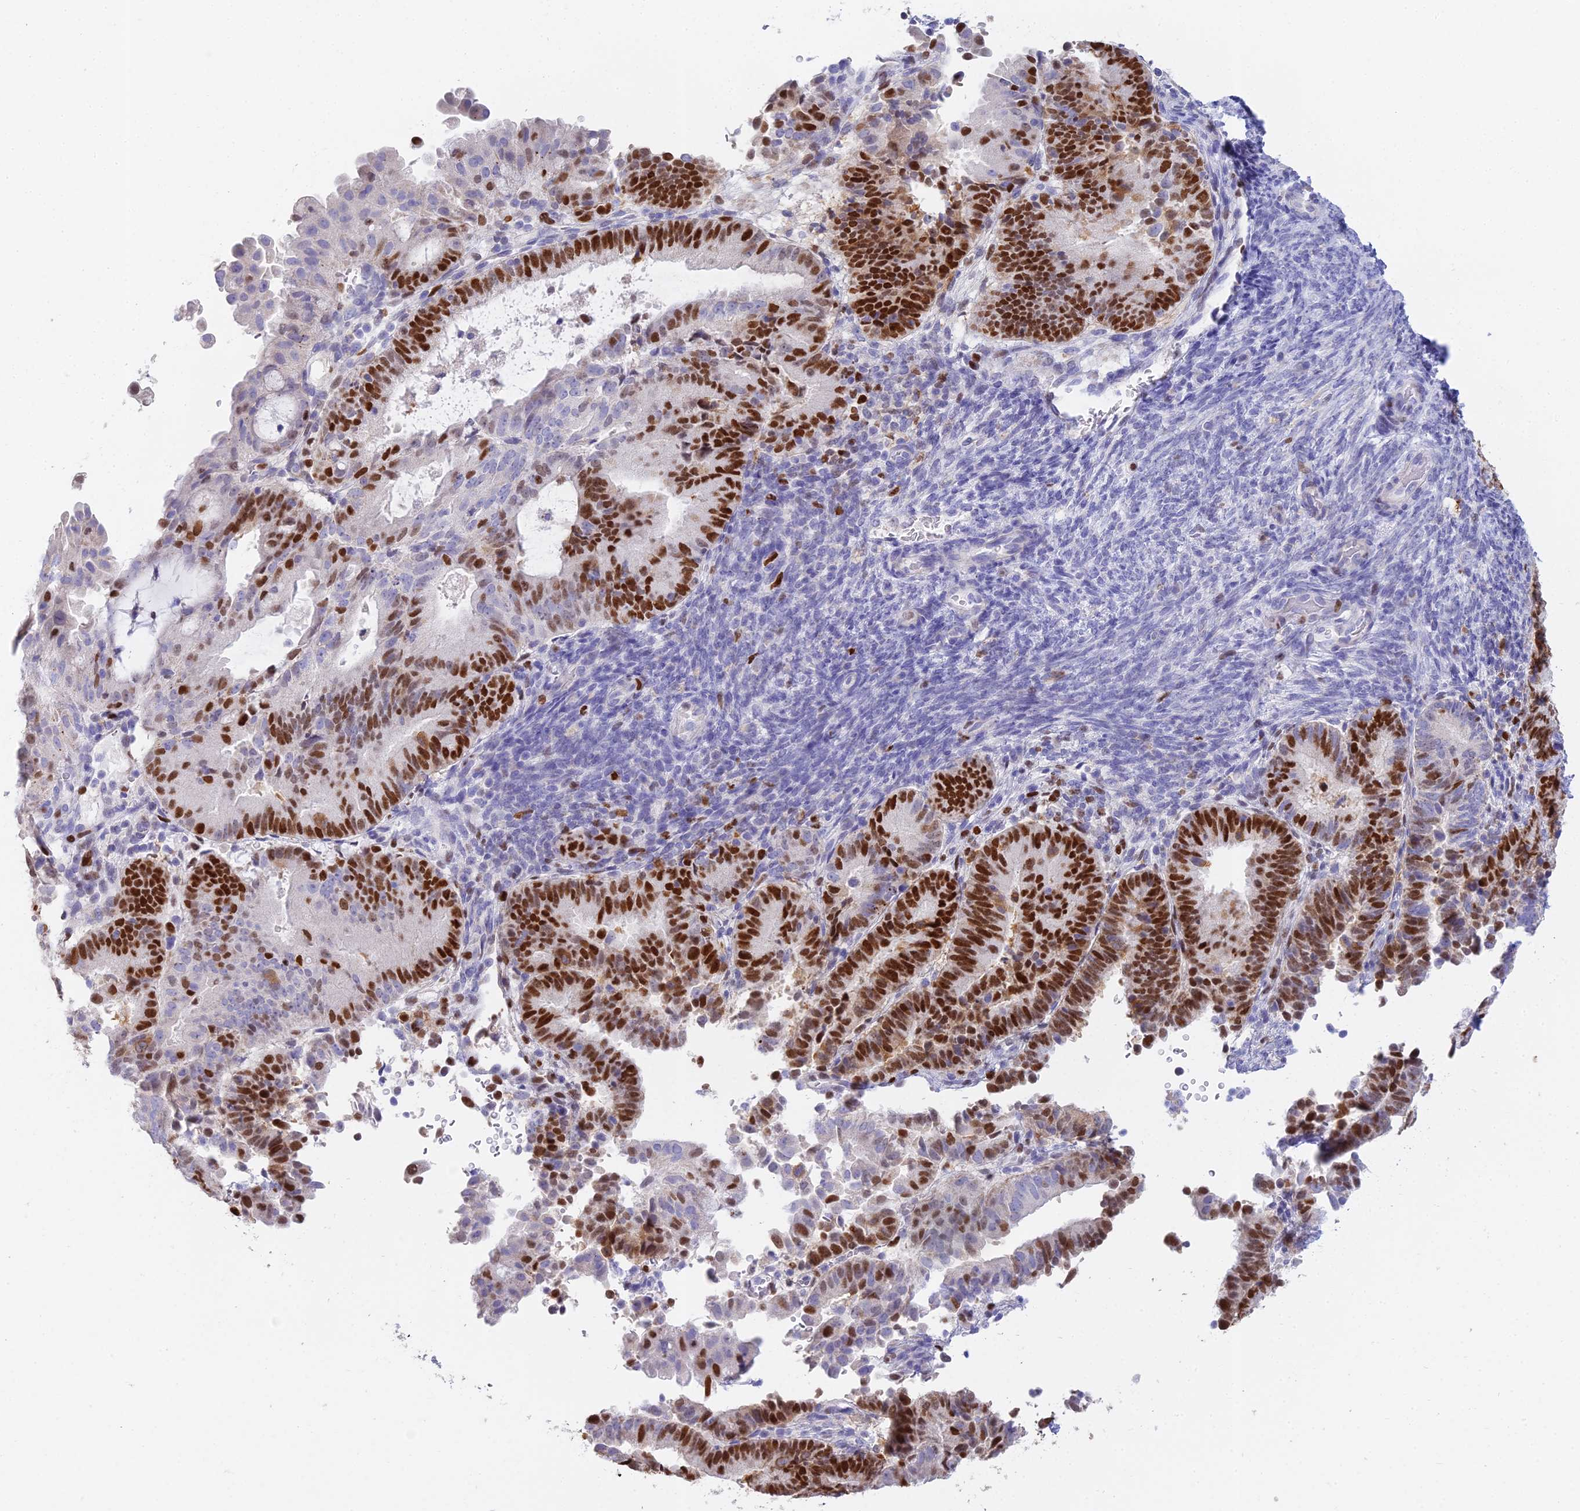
{"staining": {"intensity": "strong", "quantity": "25%-75%", "location": "nuclear"}, "tissue": "endometrial cancer", "cell_type": "Tumor cells", "image_type": "cancer", "snomed": [{"axis": "morphology", "description": "Adenocarcinoma, NOS"}, {"axis": "topography", "description": "Endometrium"}], "caption": "Immunohistochemistry (IHC) (DAB (3,3'-diaminobenzidine)) staining of endometrial cancer exhibits strong nuclear protein positivity in approximately 25%-75% of tumor cells.", "gene": "MCM2", "patient": {"sex": "female", "age": 70}}